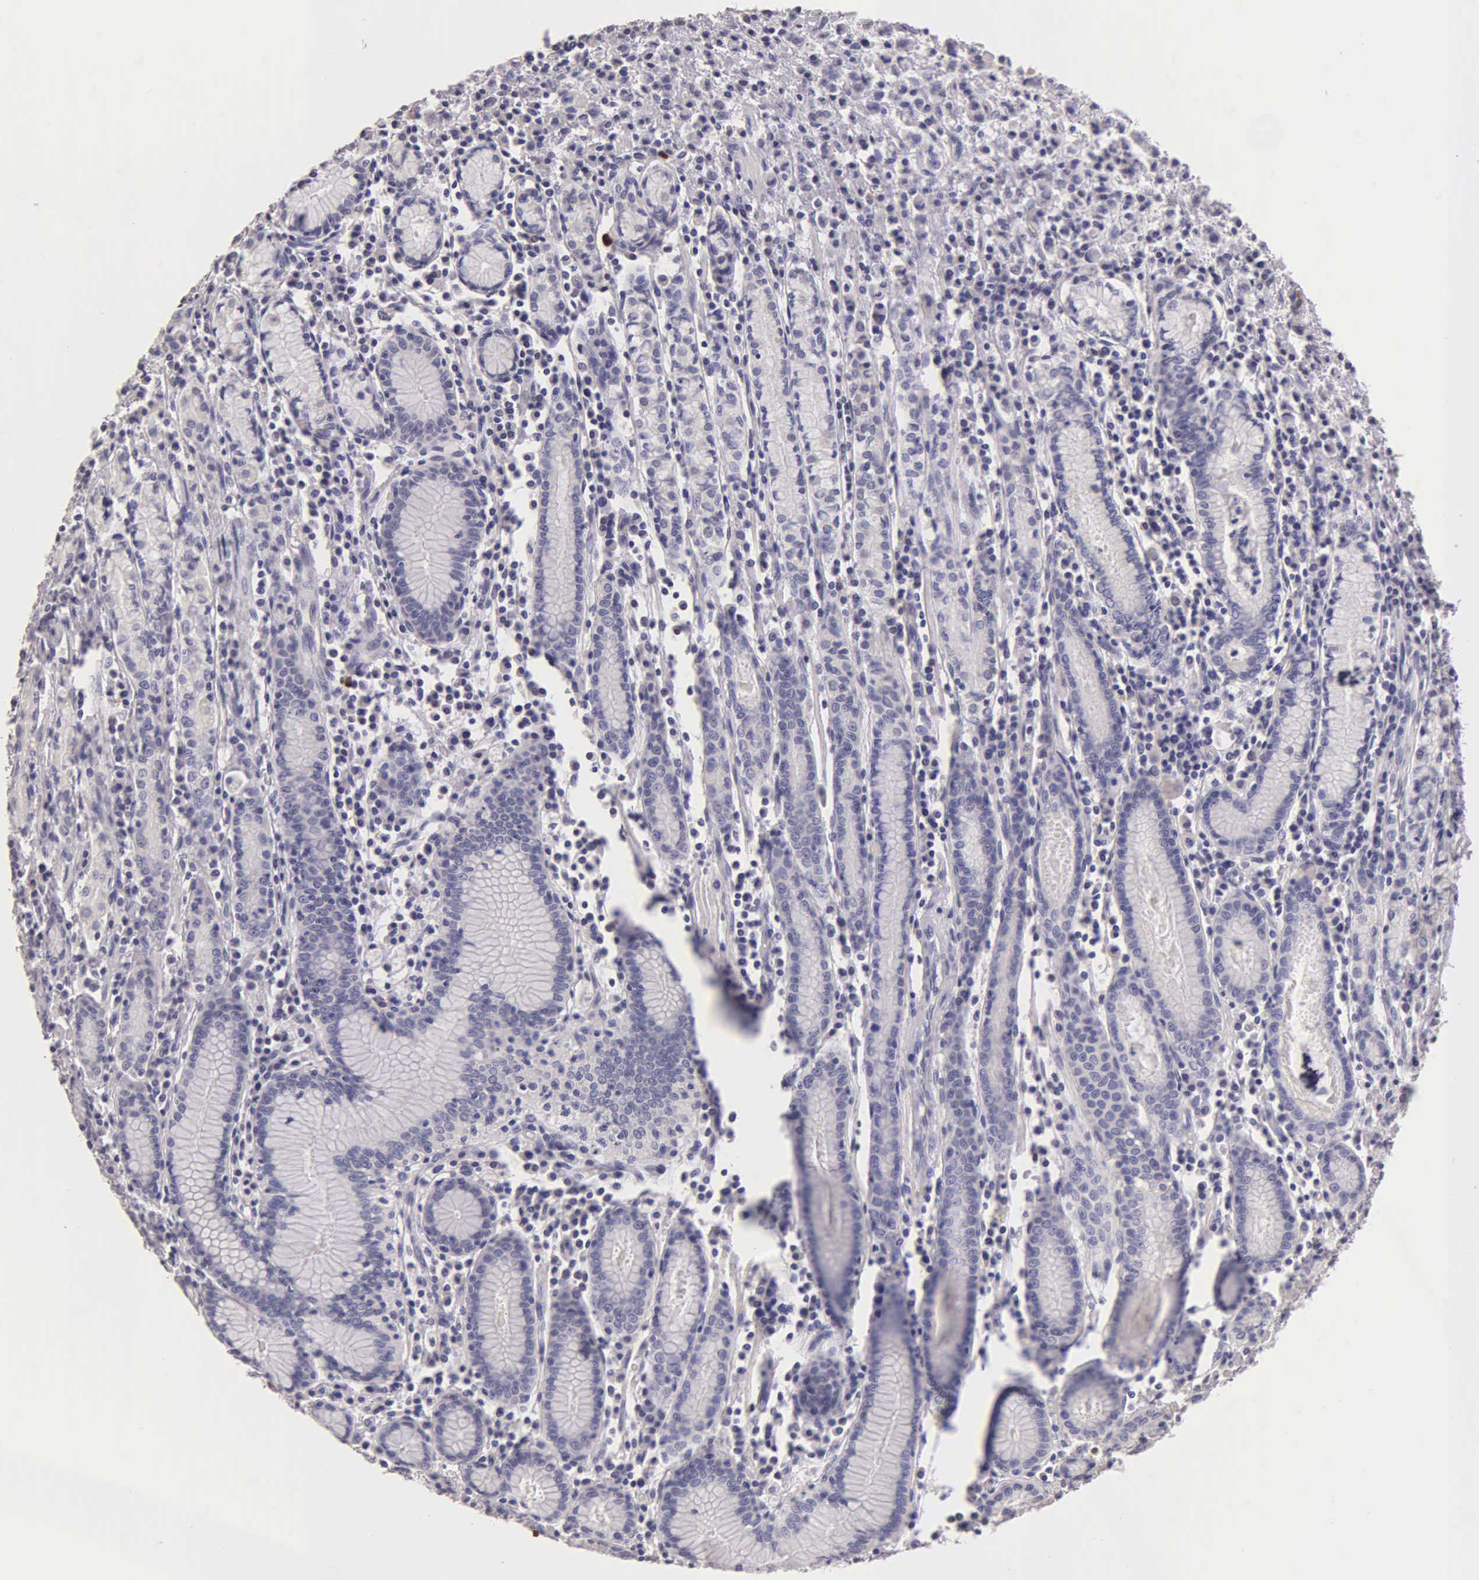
{"staining": {"intensity": "negative", "quantity": "none", "location": "none"}, "tissue": "stomach cancer", "cell_type": "Tumor cells", "image_type": "cancer", "snomed": [{"axis": "morphology", "description": "Adenocarcinoma, NOS"}, {"axis": "topography", "description": "Stomach, lower"}], "caption": "Image shows no significant protein positivity in tumor cells of stomach cancer (adenocarcinoma). Nuclei are stained in blue.", "gene": "ESR1", "patient": {"sex": "male", "age": 88}}